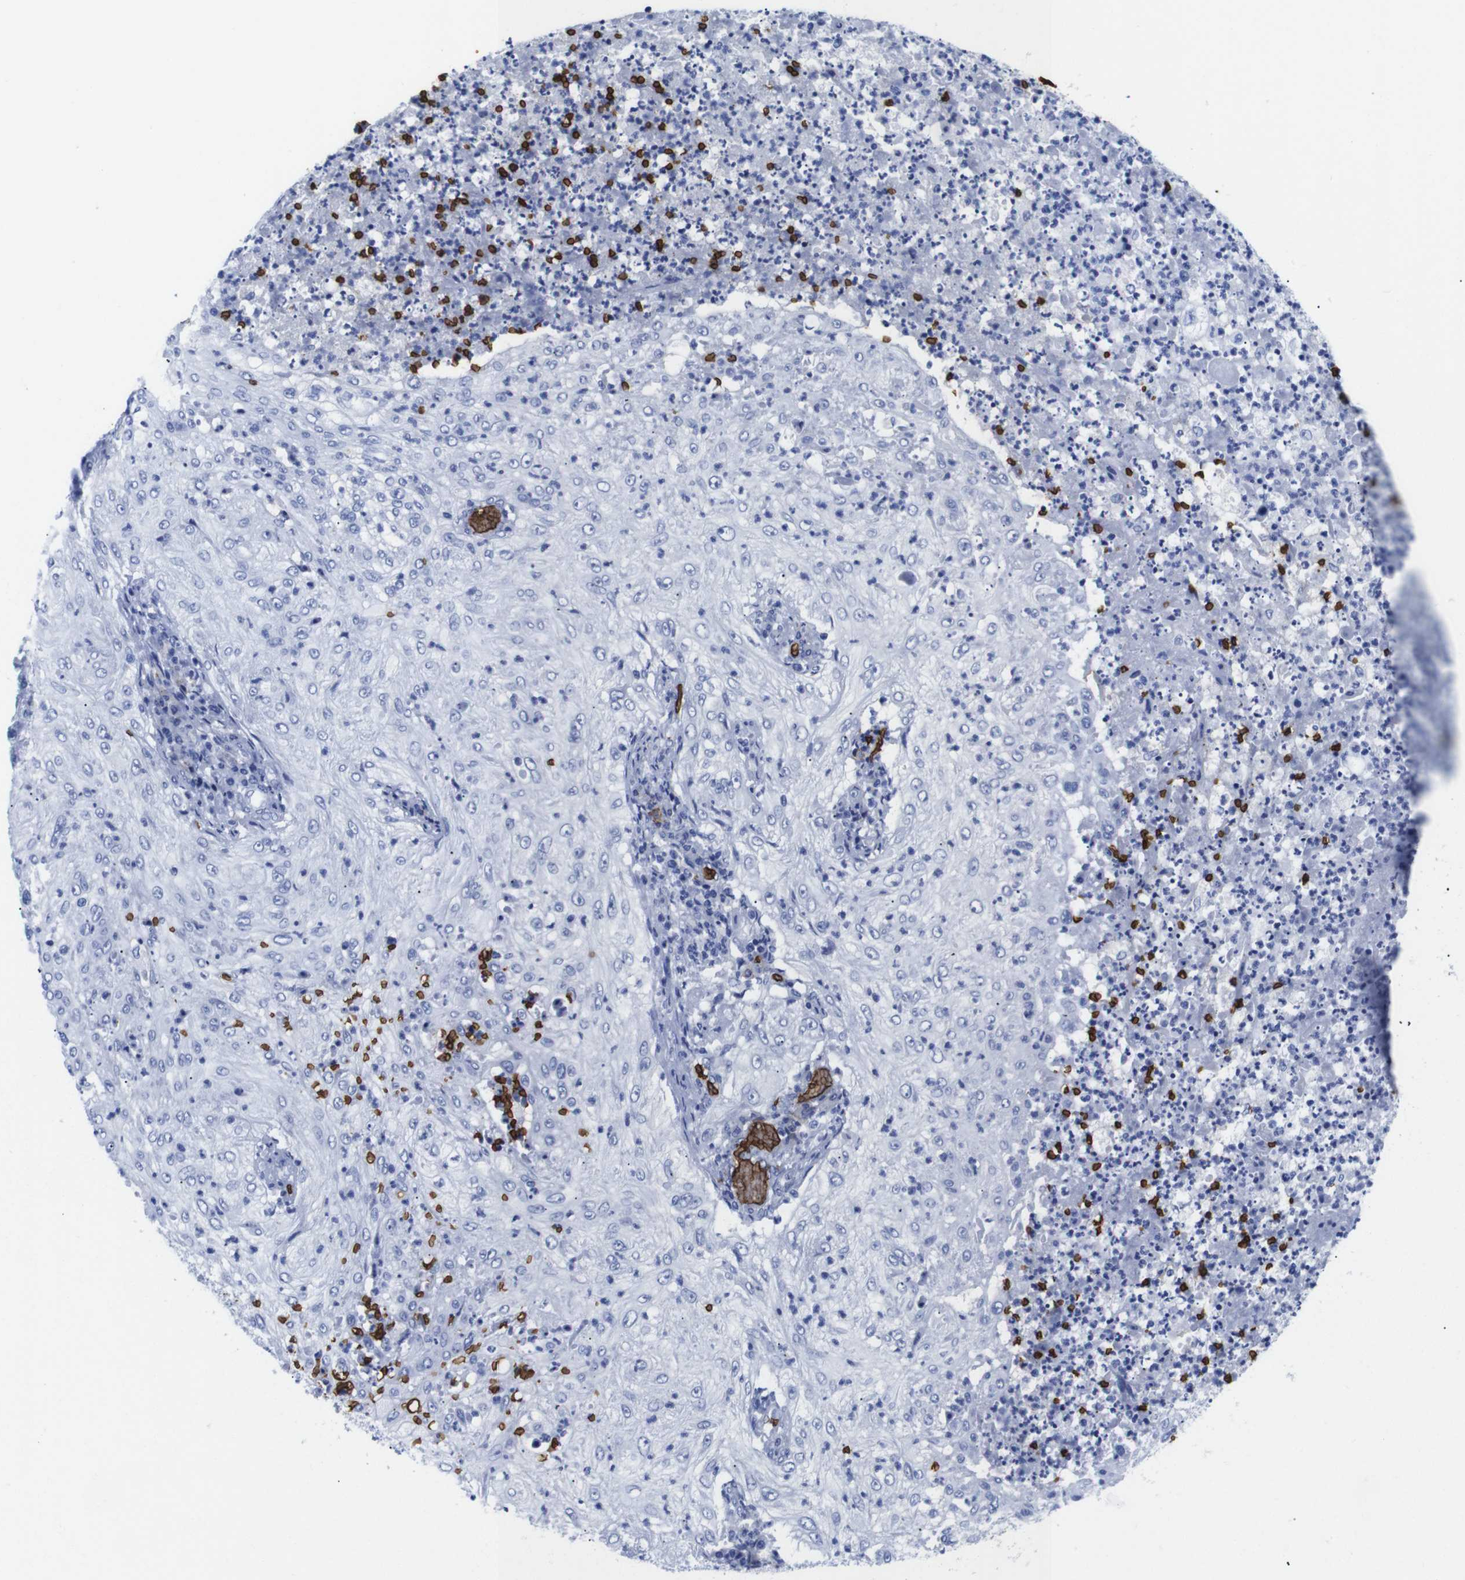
{"staining": {"intensity": "negative", "quantity": "none", "location": "none"}, "tissue": "lung cancer", "cell_type": "Tumor cells", "image_type": "cancer", "snomed": [{"axis": "morphology", "description": "Inflammation, NOS"}, {"axis": "morphology", "description": "Squamous cell carcinoma, NOS"}, {"axis": "topography", "description": "Lymph node"}, {"axis": "topography", "description": "Soft tissue"}, {"axis": "topography", "description": "Lung"}], "caption": "This is a micrograph of immunohistochemistry staining of lung cancer, which shows no expression in tumor cells.", "gene": "S1PR2", "patient": {"sex": "male", "age": 66}}